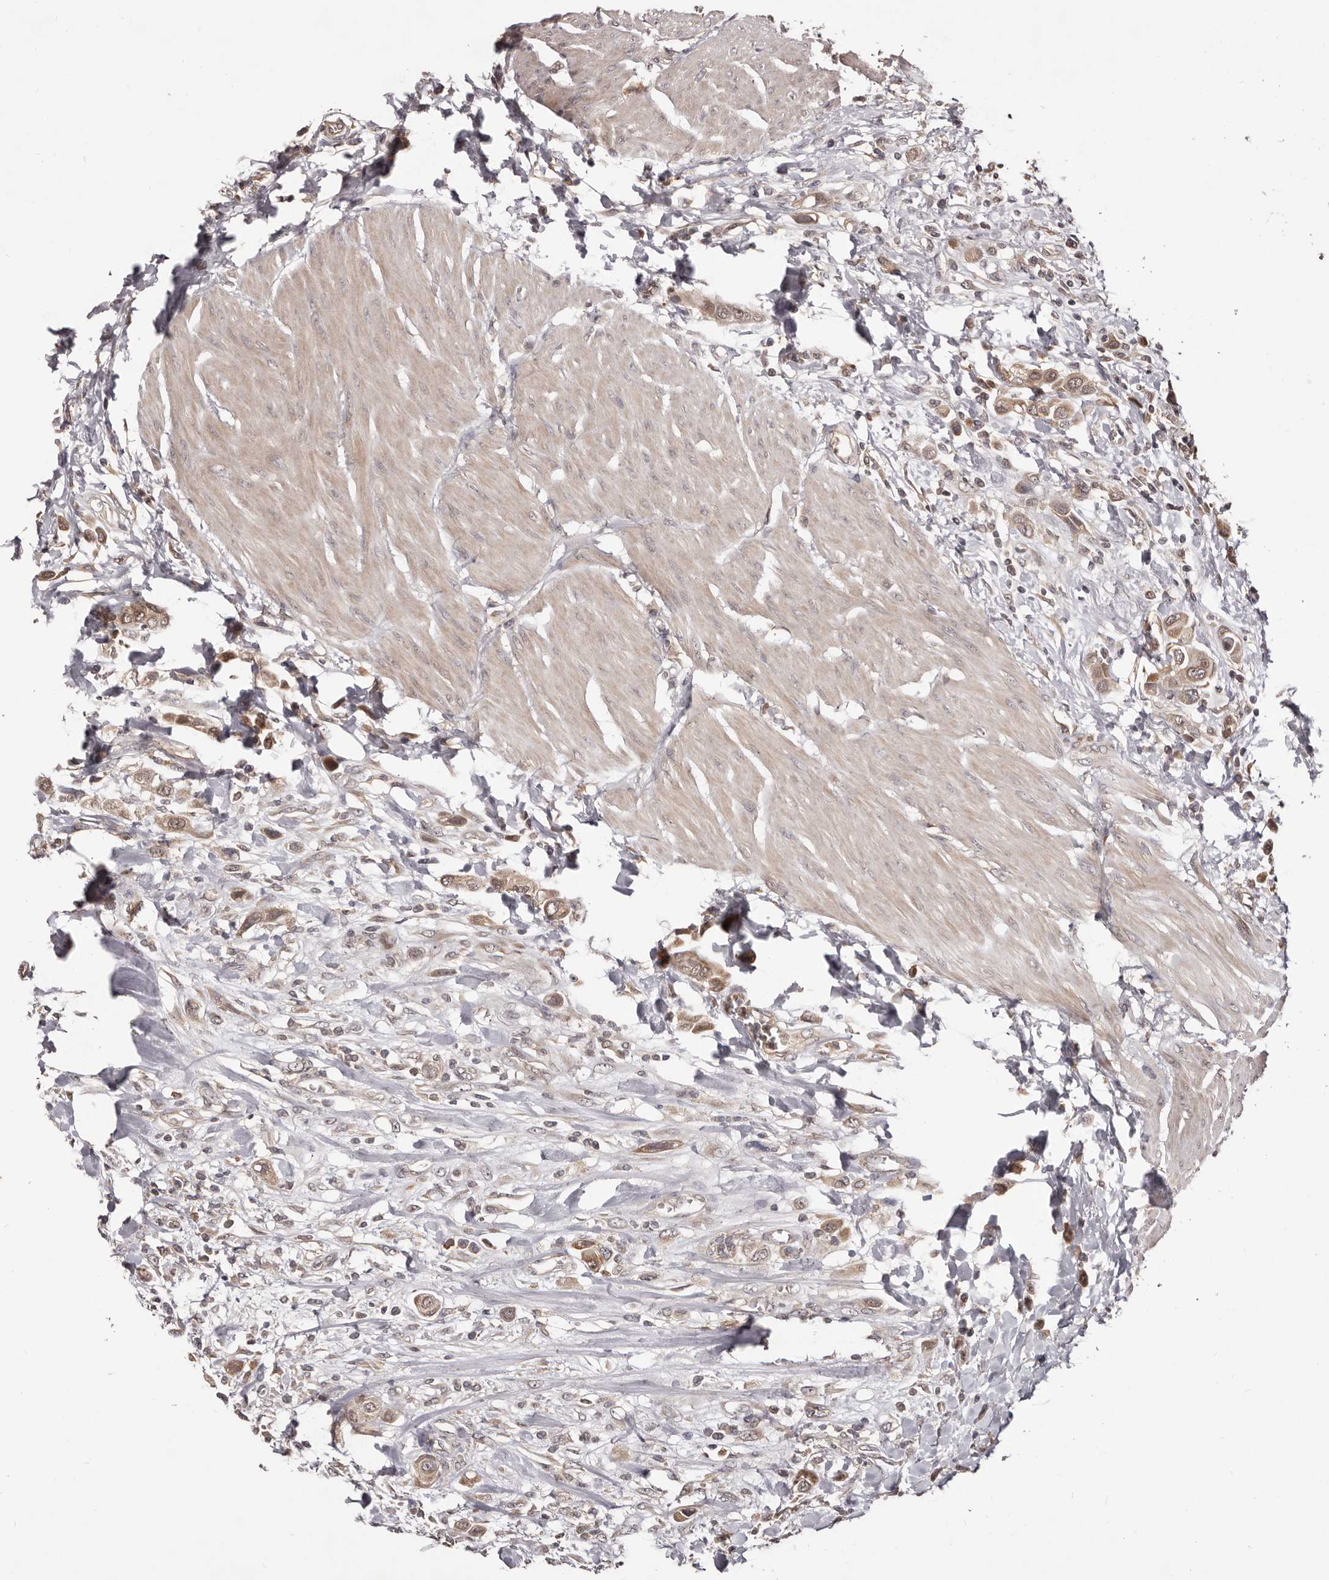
{"staining": {"intensity": "weak", "quantity": ">75%", "location": "cytoplasmic/membranous,nuclear"}, "tissue": "urothelial cancer", "cell_type": "Tumor cells", "image_type": "cancer", "snomed": [{"axis": "morphology", "description": "Urothelial carcinoma, High grade"}, {"axis": "topography", "description": "Urinary bladder"}], "caption": "Weak cytoplasmic/membranous and nuclear staining for a protein is present in about >75% of tumor cells of high-grade urothelial carcinoma using immunohistochemistry.", "gene": "MDP1", "patient": {"sex": "male", "age": 50}}